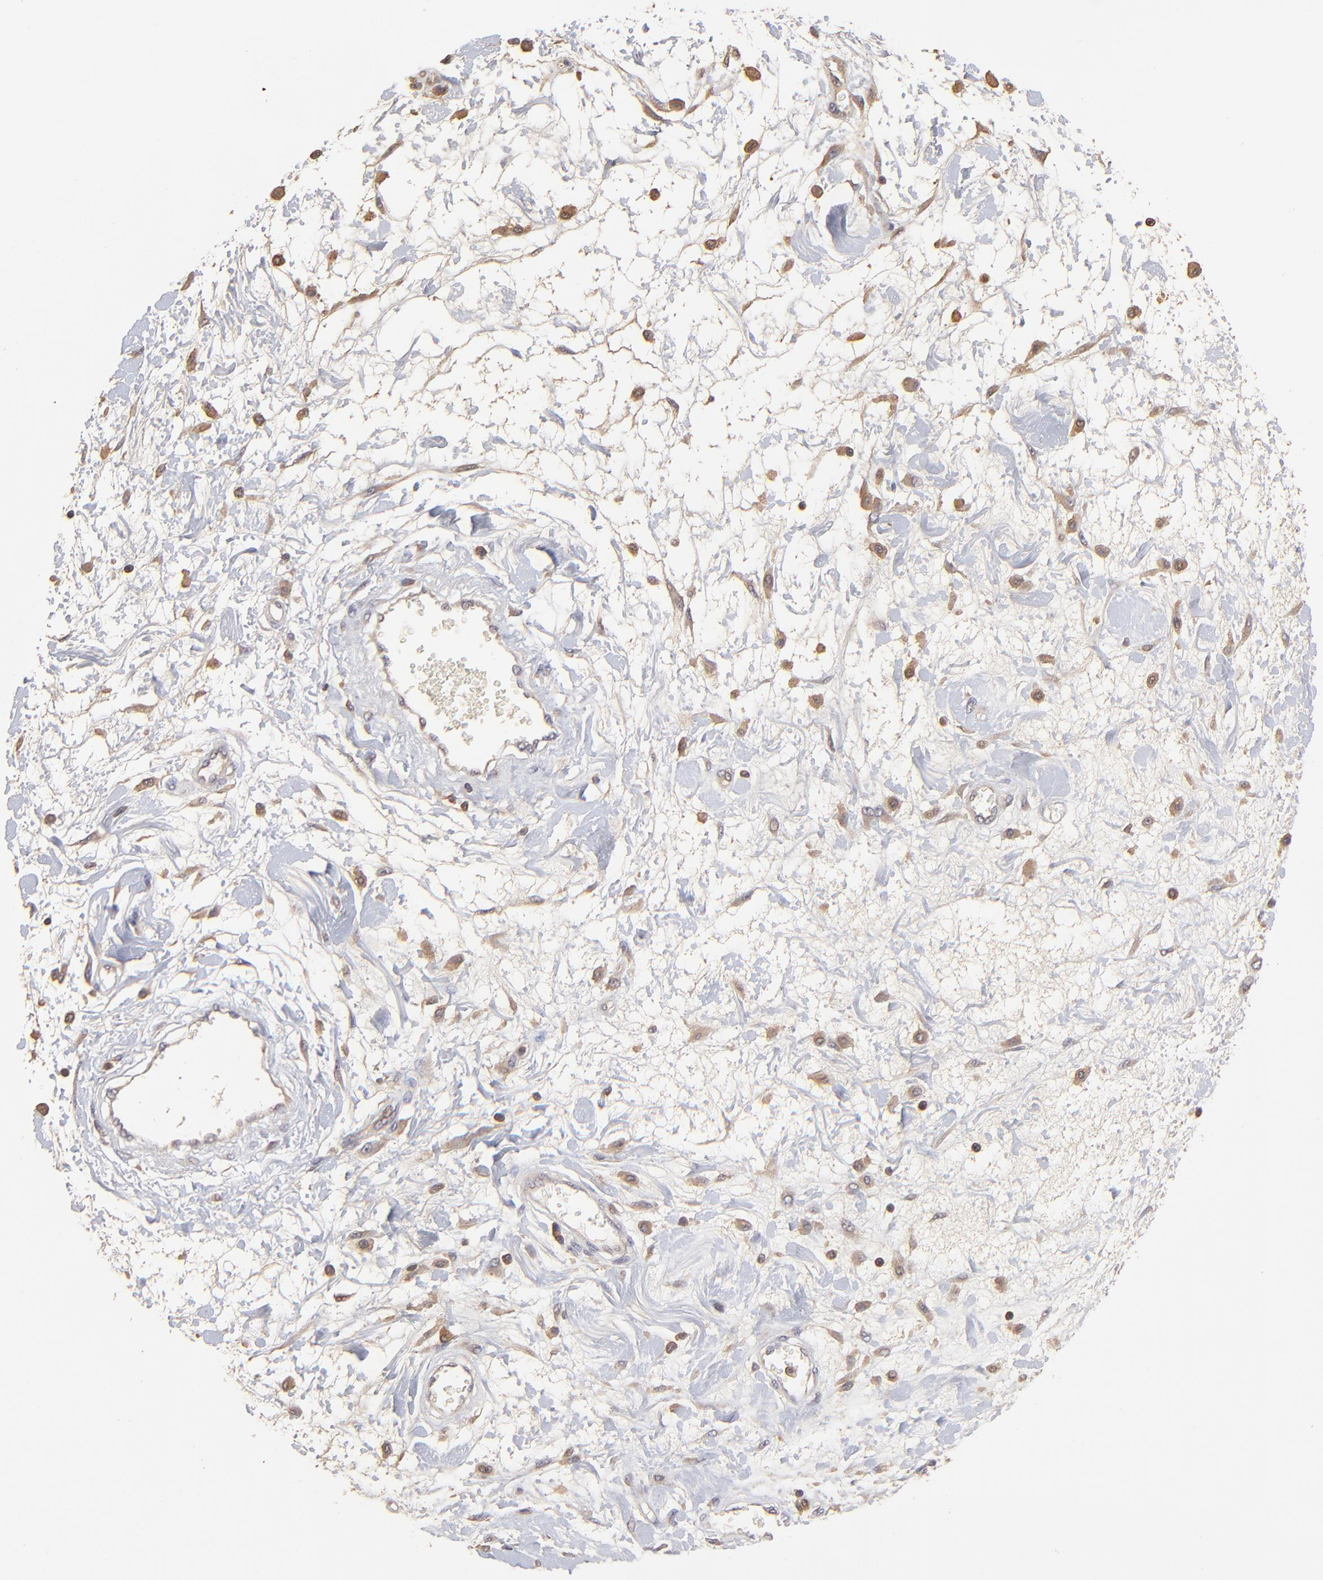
{"staining": {"intensity": "weak", "quantity": "<25%", "location": "cytoplasmic/membranous"}, "tissue": "liver cancer", "cell_type": "Tumor cells", "image_type": "cancer", "snomed": [{"axis": "morphology", "description": "Carcinoma, Hepatocellular, NOS"}, {"axis": "topography", "description": "Liver"}], "caption": "The histopathology image shows no significant expression in tumor cells of liver cancer.", "gene": "STON2", "patient": {"sex": "female", "age": 66}}